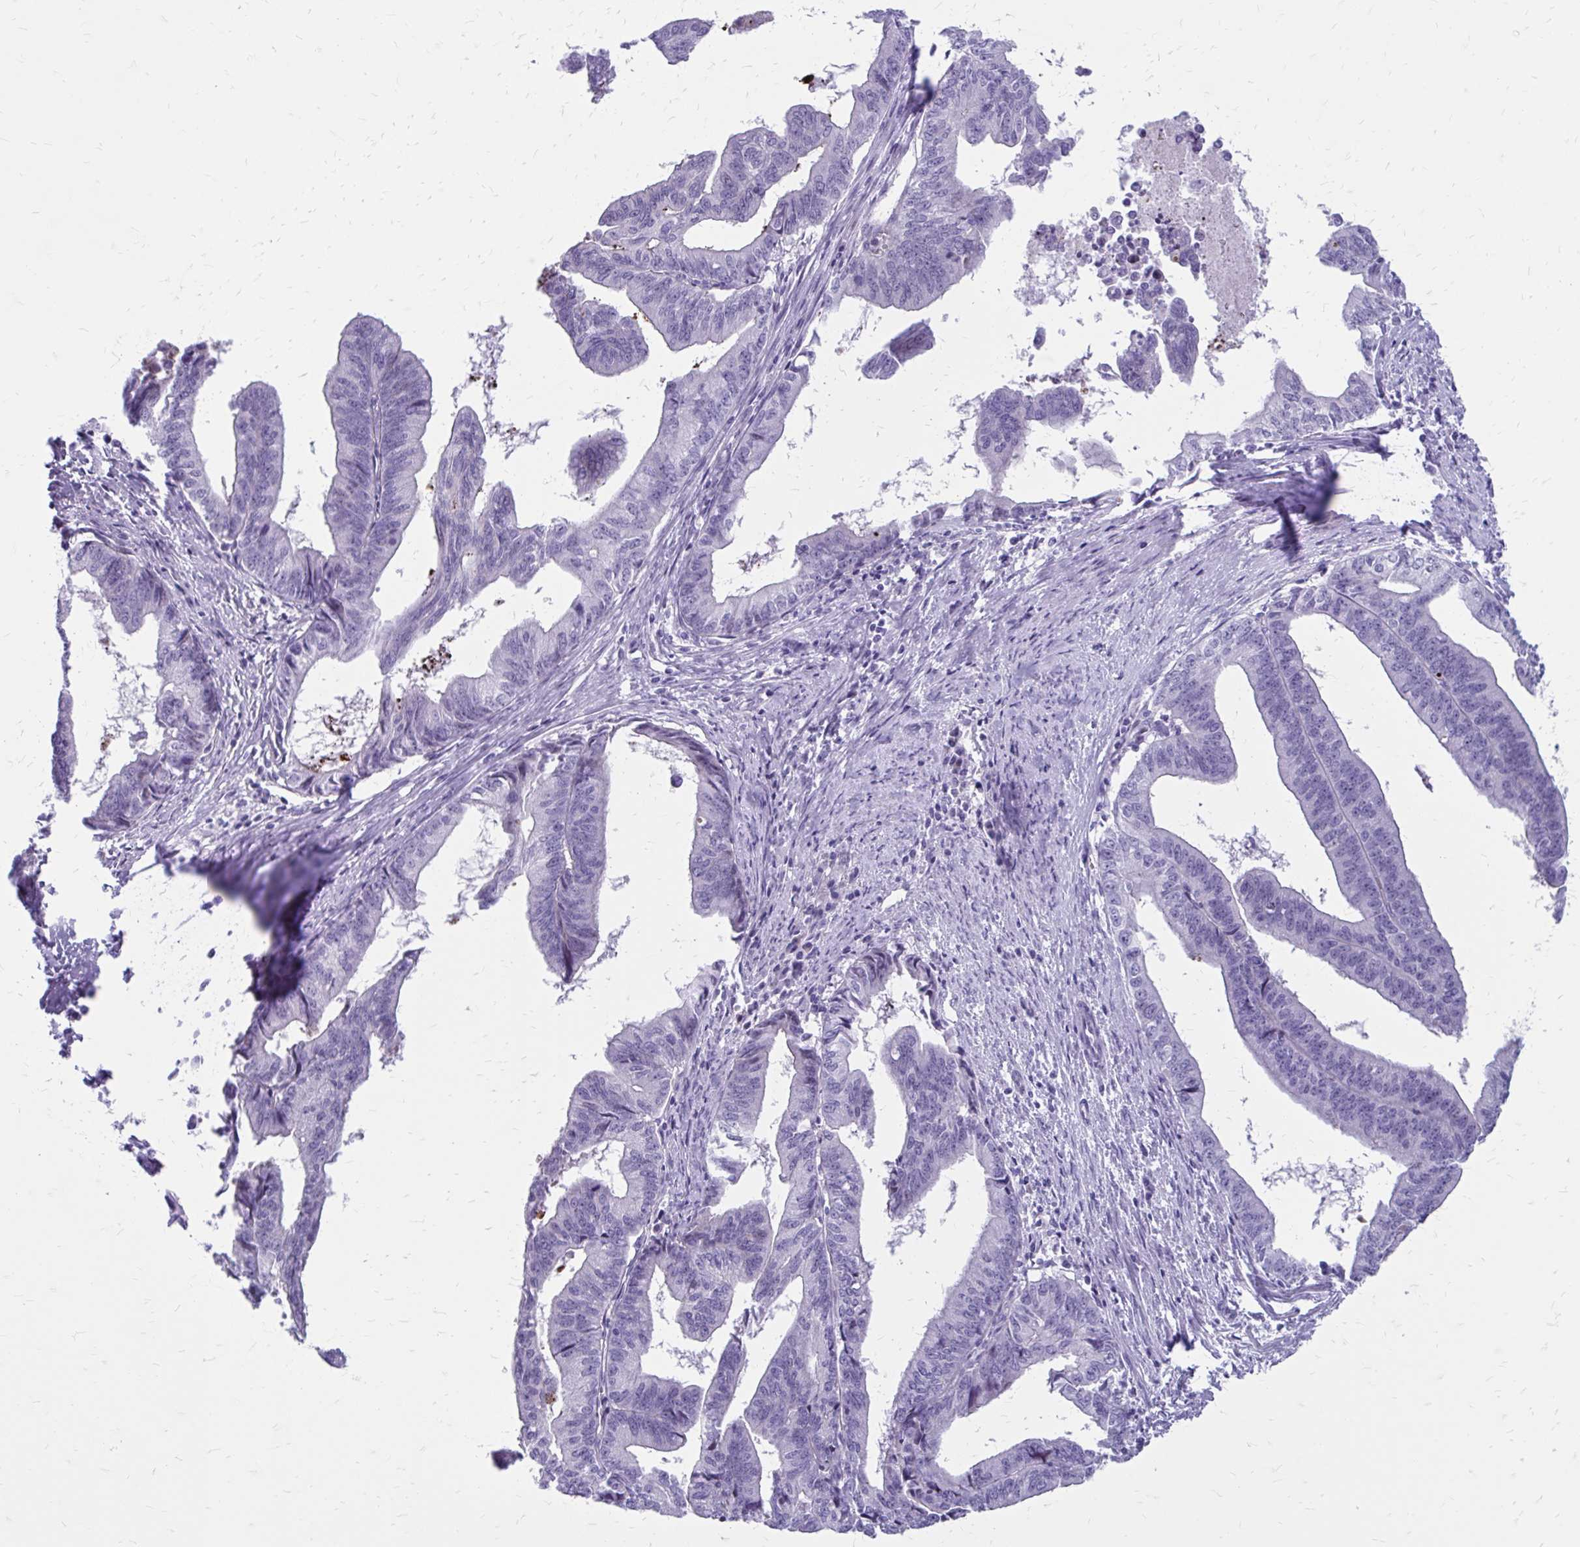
{"staining": {"intensity": "negative", "quantity": "none", "location": "none"}, "tissue": "endometrial cancer", "cell_type": "Tumor cells", "image_type": "cancer", "snomed": [{"axis": "morphology", "description": "Adenocarcinoma, NOS"}, {"axis": "topography", "description": "Endometrium"}], "caption": "Endometrial cancer was stained to show a protein in brown. There is no significant expression in tumor cells.", "gene": "LCN15", "patient": {"sex": "female", "age": 65}}